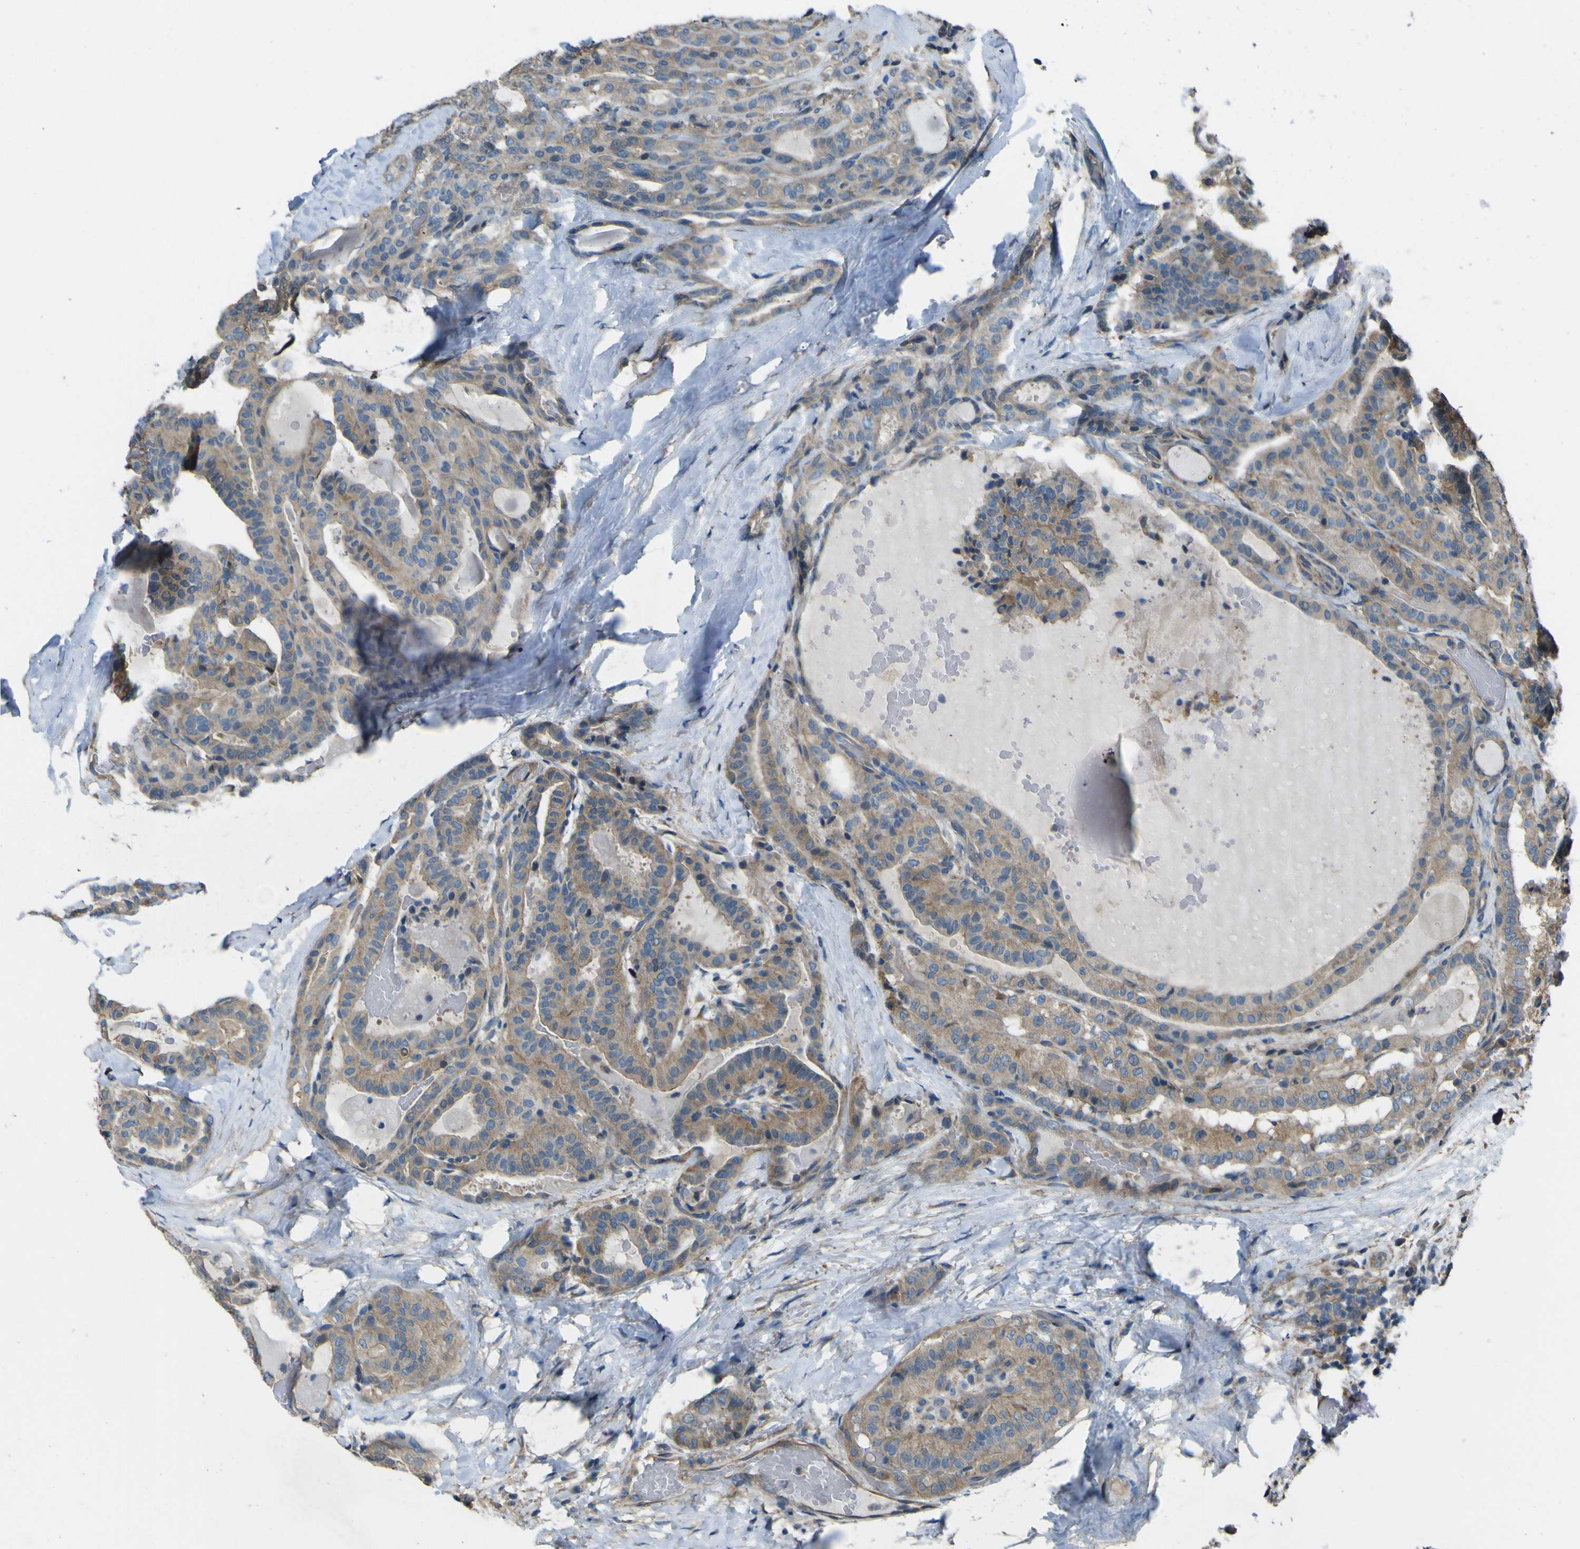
{"staining": {"intensity": "moderate", "quantity": ">75%", "location": "cytoplasmic/membranous"}, "tissue": "thyroid cancer", "cell_type": "Tumor cells", "image_type": "cancer", "snomed": [{"axis": "morphology", "description": "Papillary adenocarcinoma, NOS"}, {"axis": "topography", "description": "Thyroid gland"}], "caption": "Protein staining reveals moderate cytoplasmic/membranous staining in about >75% of tumor cells in thyroid papillary adenocarcinoma.", "gene": "NAALADL2", "patient": {"sex": "male", "age": 77}}